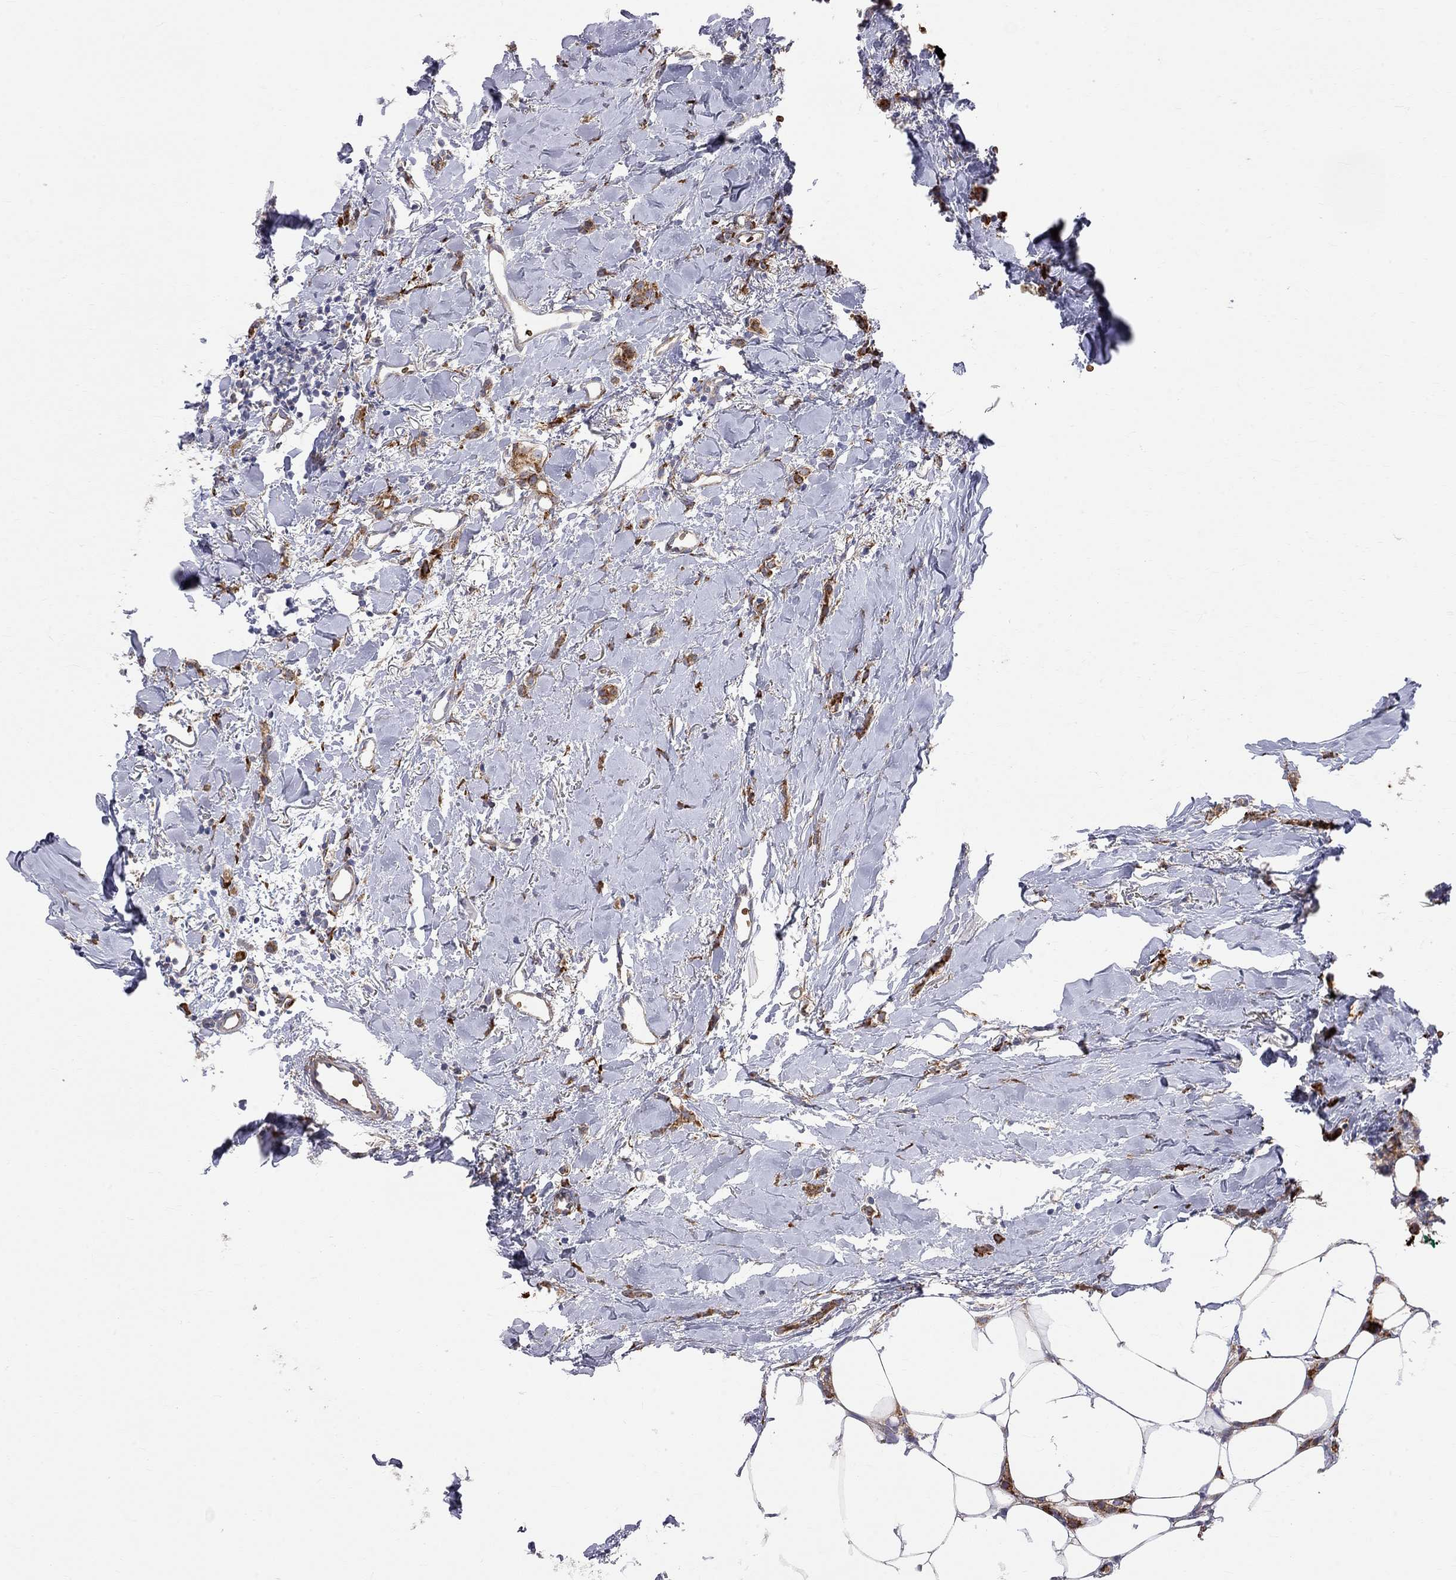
{"staining": {"intensity": "strong", "quantity": "25%-75%", "location": "cytoplasmic/membranous"}, "tissue": "breast cancer", "cell_type": "Tumor cells", "image_type": "cancer", "snomed": [{"axis": "morphology", "description": "Duct carcinoma"}, {"axis": "topography", "description": "Breast"}], "caption": "Protein expression analysis of human breast cancer (intraductal carcinoma) reveals strong cytoplasmic/membranous expression in about 25%-75% of tumor cells.", "gene": "CASTOR1", "patient": {"sex": "female", "age": 85}}